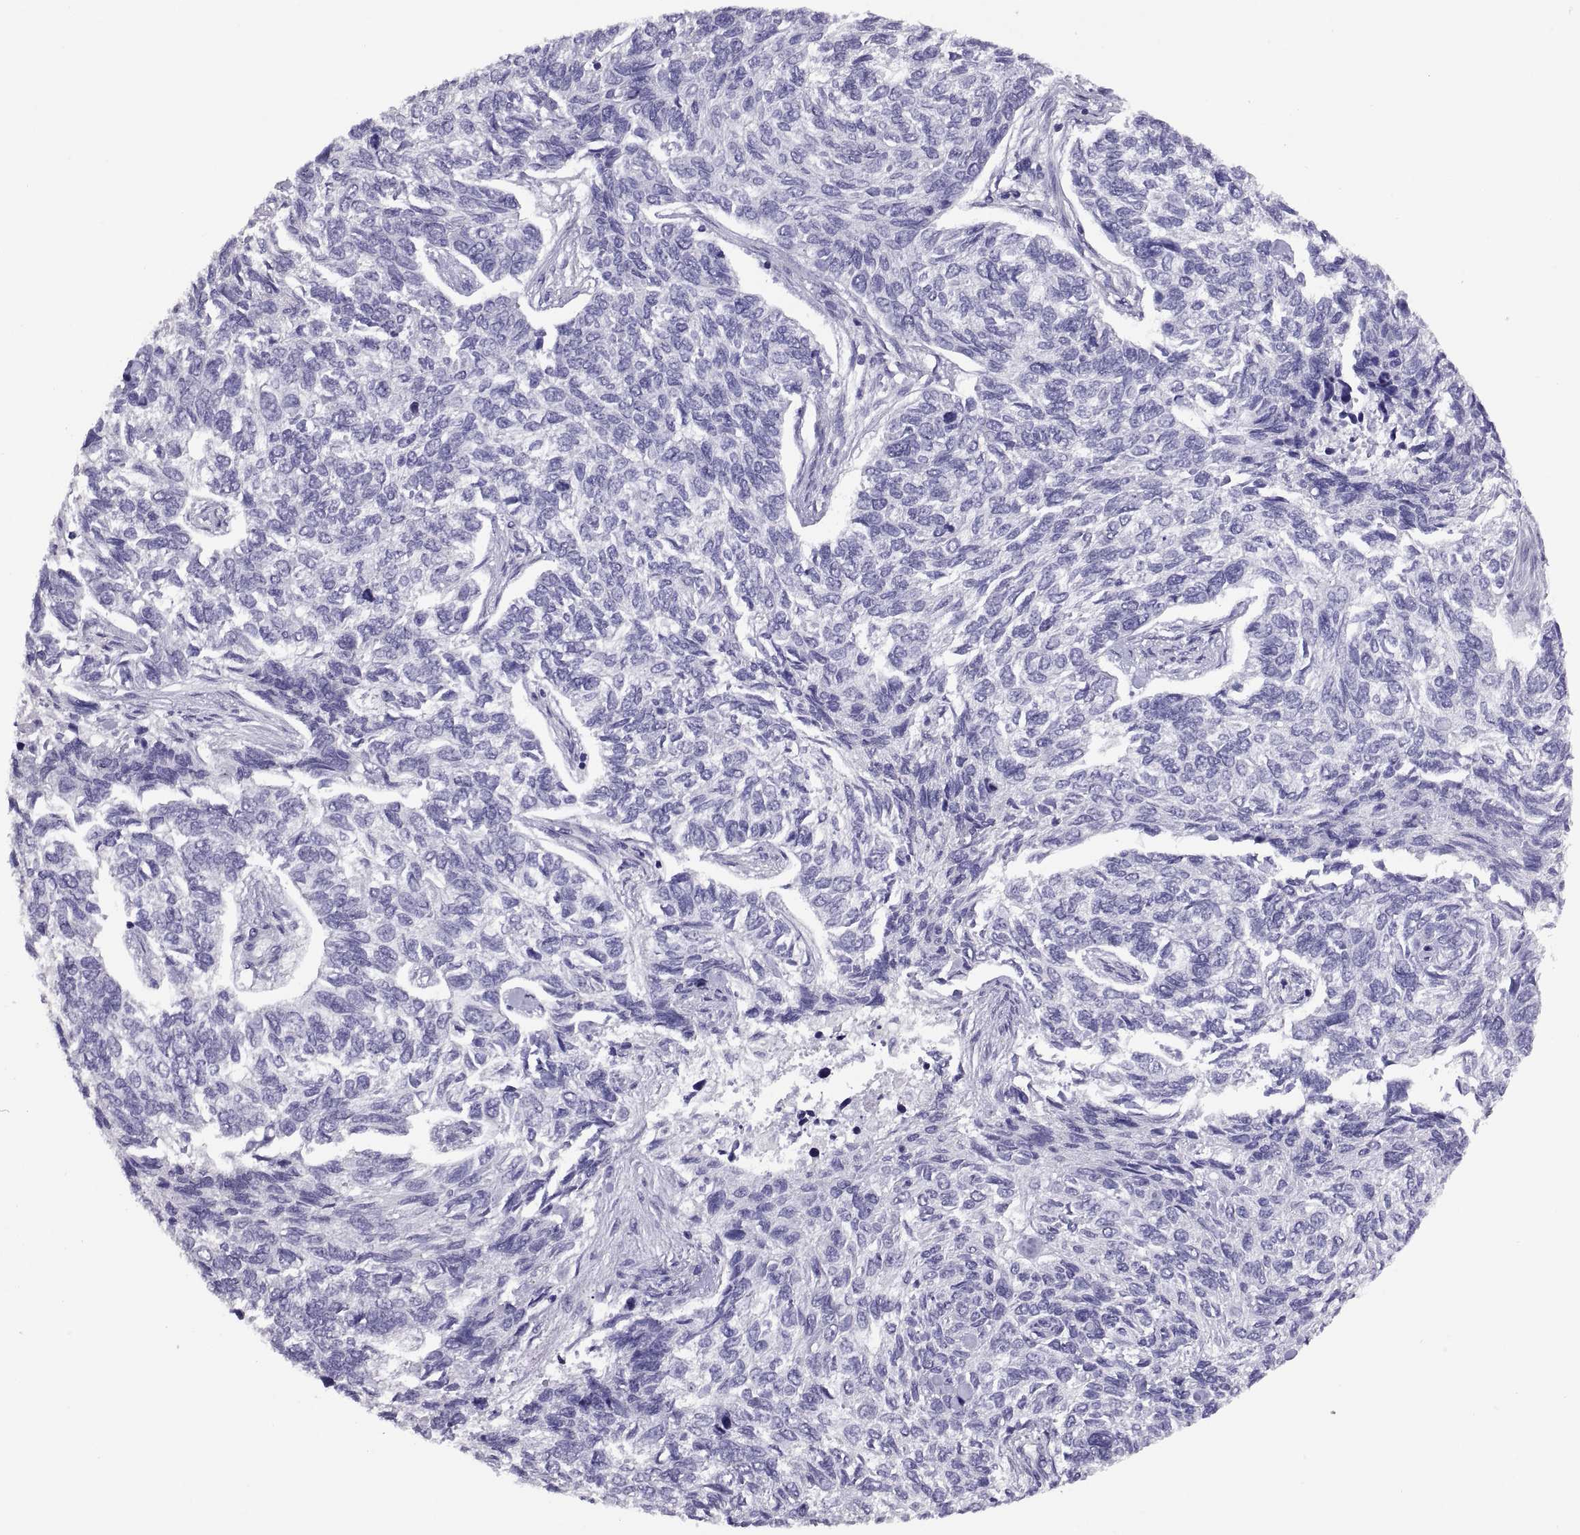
{"staining": {"intensity": "negative", "quantity": "none", "location": "none"}, "tissue": "skin cancer", "cell_type": "Tumor cells", "image_type": "cancer", "snomed": [{"axis": "morphology", "description": "Basal cell carcinoma"}, {"axis": "topography", "description": "Skin"}], "caption": "Basal cell carcinoma (skin) stained for a protein using immunohistochemistry displays no staining tumor cells.", "gene": "RGS20", "patient": {"sex": "female", "age": 65}}